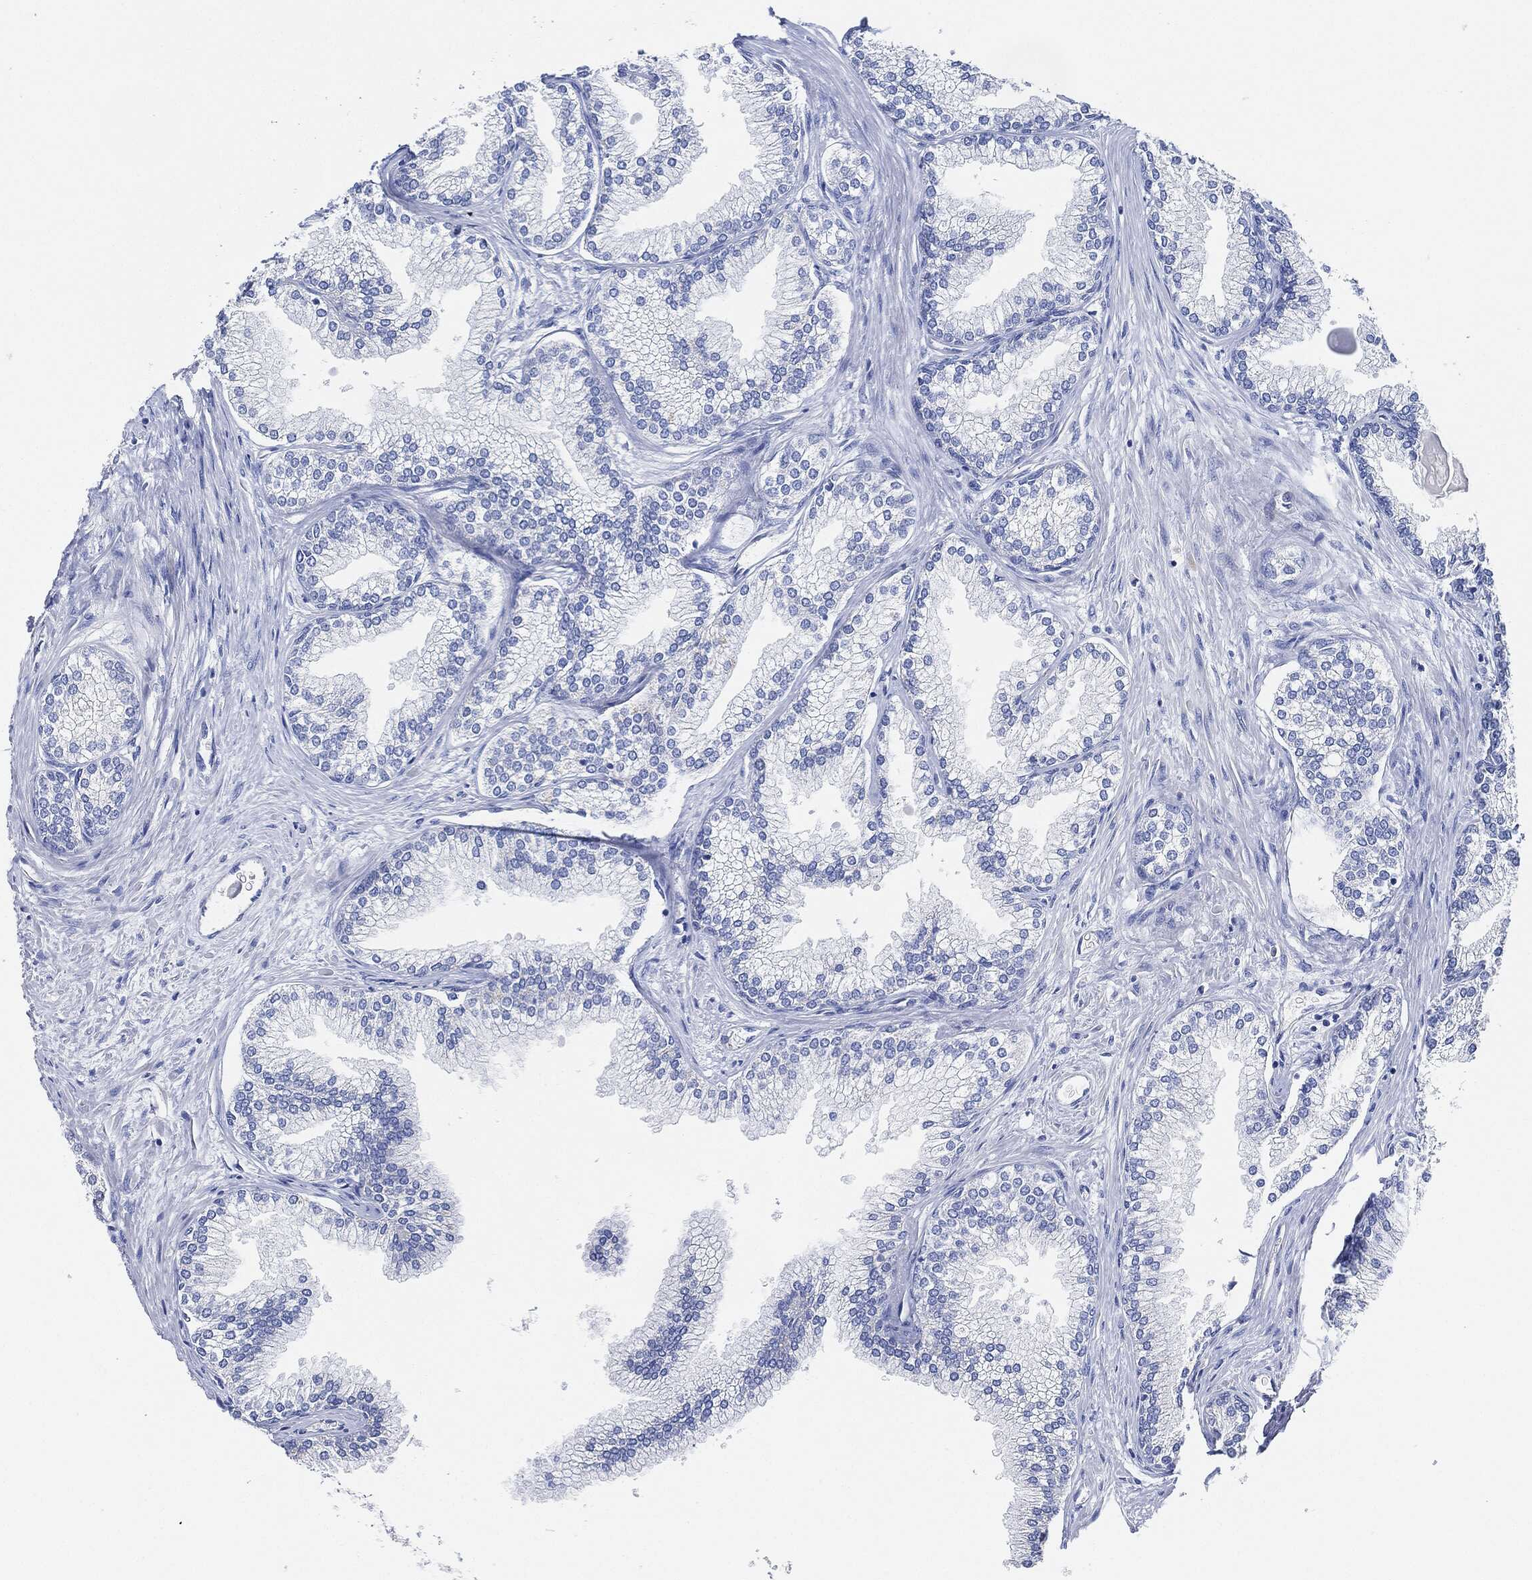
{"staining": {"intensity": "negative", "quantity": "none", "location": "none"}, "tissue": "prostate", "cell_type": "Glandular cells", "image_type": "normal", "snomed": [{"axis": "morphology", "description": "Normal tissue, NOS"}, {"axis": "topography", "description": "Prostate"}], "caption": "Immunohistochemical staining of benign prostate demonstrates no significant staining in glandular cells. The staining was performed using DAB to visualize the protein expression in brown, while the nuclei were stained in blue with hematoxylin (Magnification: 20x).", "gene": "THSD1", "patient": {"sex": "male", "age": 72}}